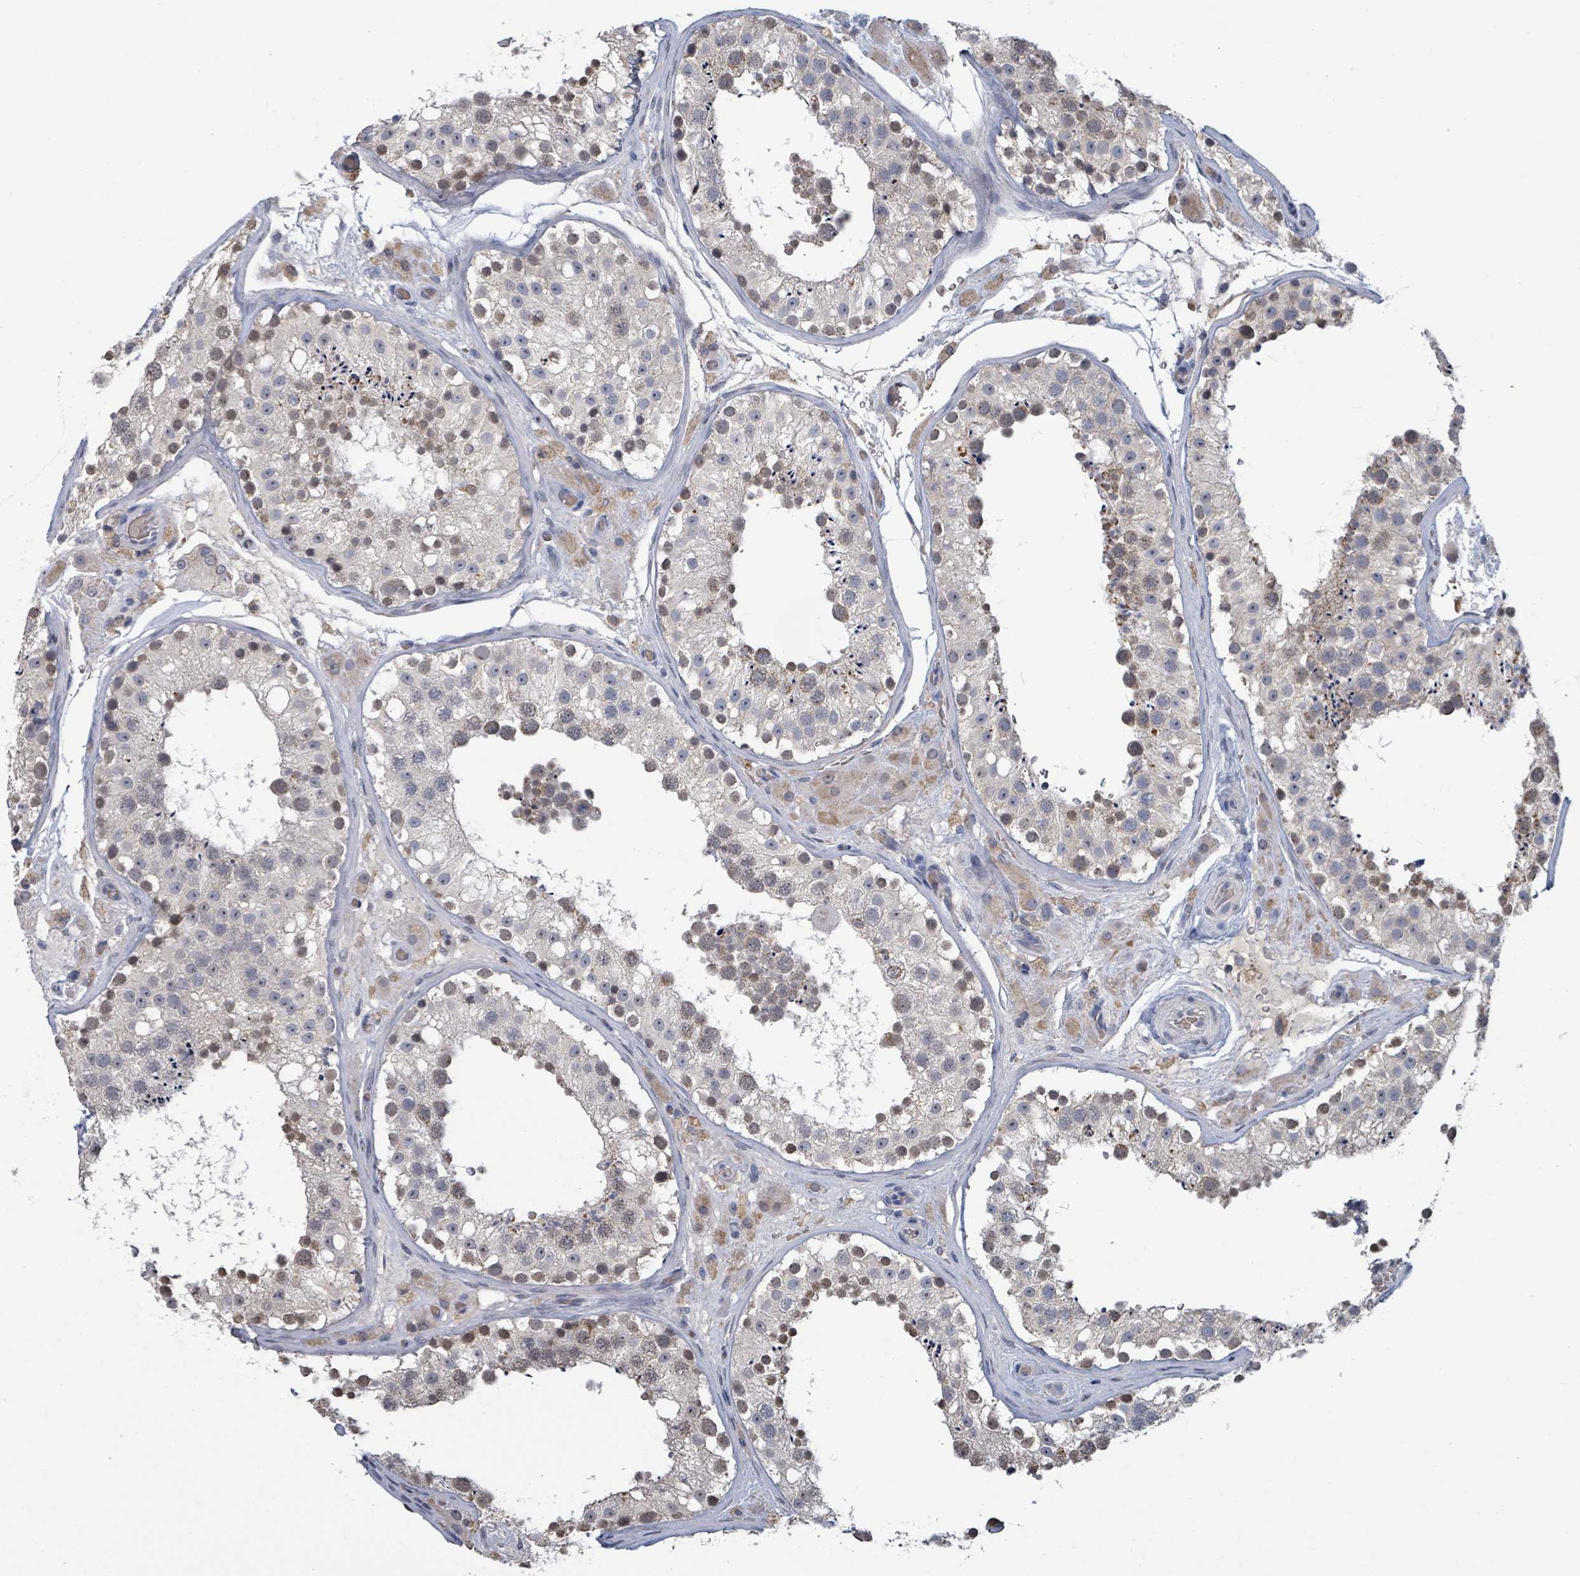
{"staining": {"intensity": "weak", "quantity": "25%-75%", "location": "cytoplasmic/membranous,nuclear"}, "tissue": "testis", "cell_type": "Cells in seminiferous ducts", "image_type": "normal", "snomed": [{"axis": "morphology", "description": "Normal tissue, NOS"}, {"axis": "topography", "description": "Testis"}], "caption": "Immunohistochemistry image of benign testis stained for a protein (brown), which demonstrates low levels of weak cytoplasmic/membranous,nuclear expression in about 25%-75% of cells in seminiferous ducts.", "gene": "SEBOX", "patient": {"sex": "male", "age": 26}}